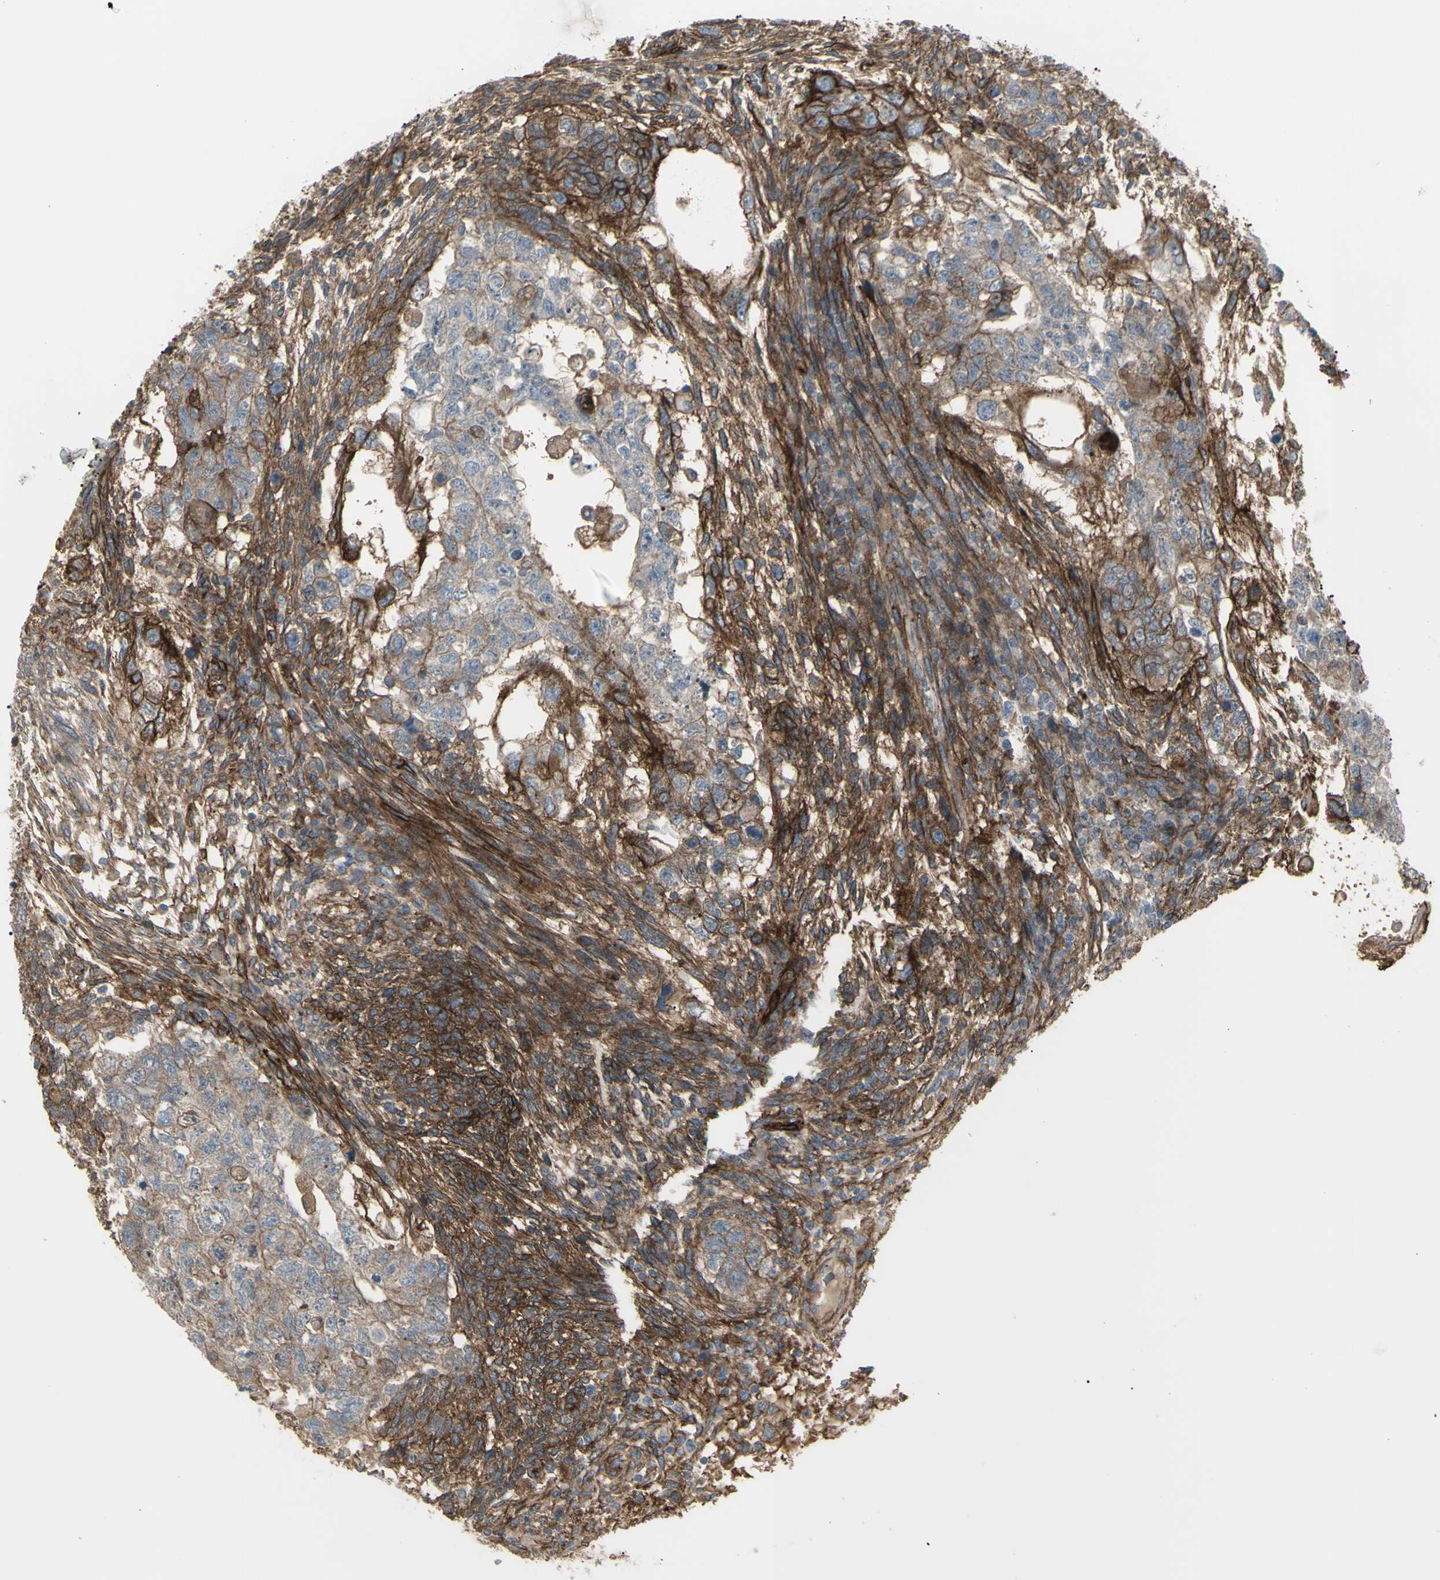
{"staining": {"intensity": "weak", "quantity": "25%-75%", "location": "cytoplasmic/membranous"}, "tissue": "testis cancer", "cell_type": "Tumor cells", "image_type": "cancer", "snomed": [{"axis": "morphology", "description": "Normal tissue, NOS"}, {"axis": "morphology", "description": "Carcinoma, Embryonal, NOS"}, {"axis": "topography", "description": "Testis"}], "caption": "IHC (DAB (3,3'-diaminobenzidine)) staining of human testis embryonal carcinoma exhibits weak cytoplasmic/membranous protein expression in about 25%-75% of tumor cells. Immunohistochemistry stains the protein of interest in brown and the nuclei are stained blue.", "gene": "CD276", "patient": {"sex": "male", "age": 36}}